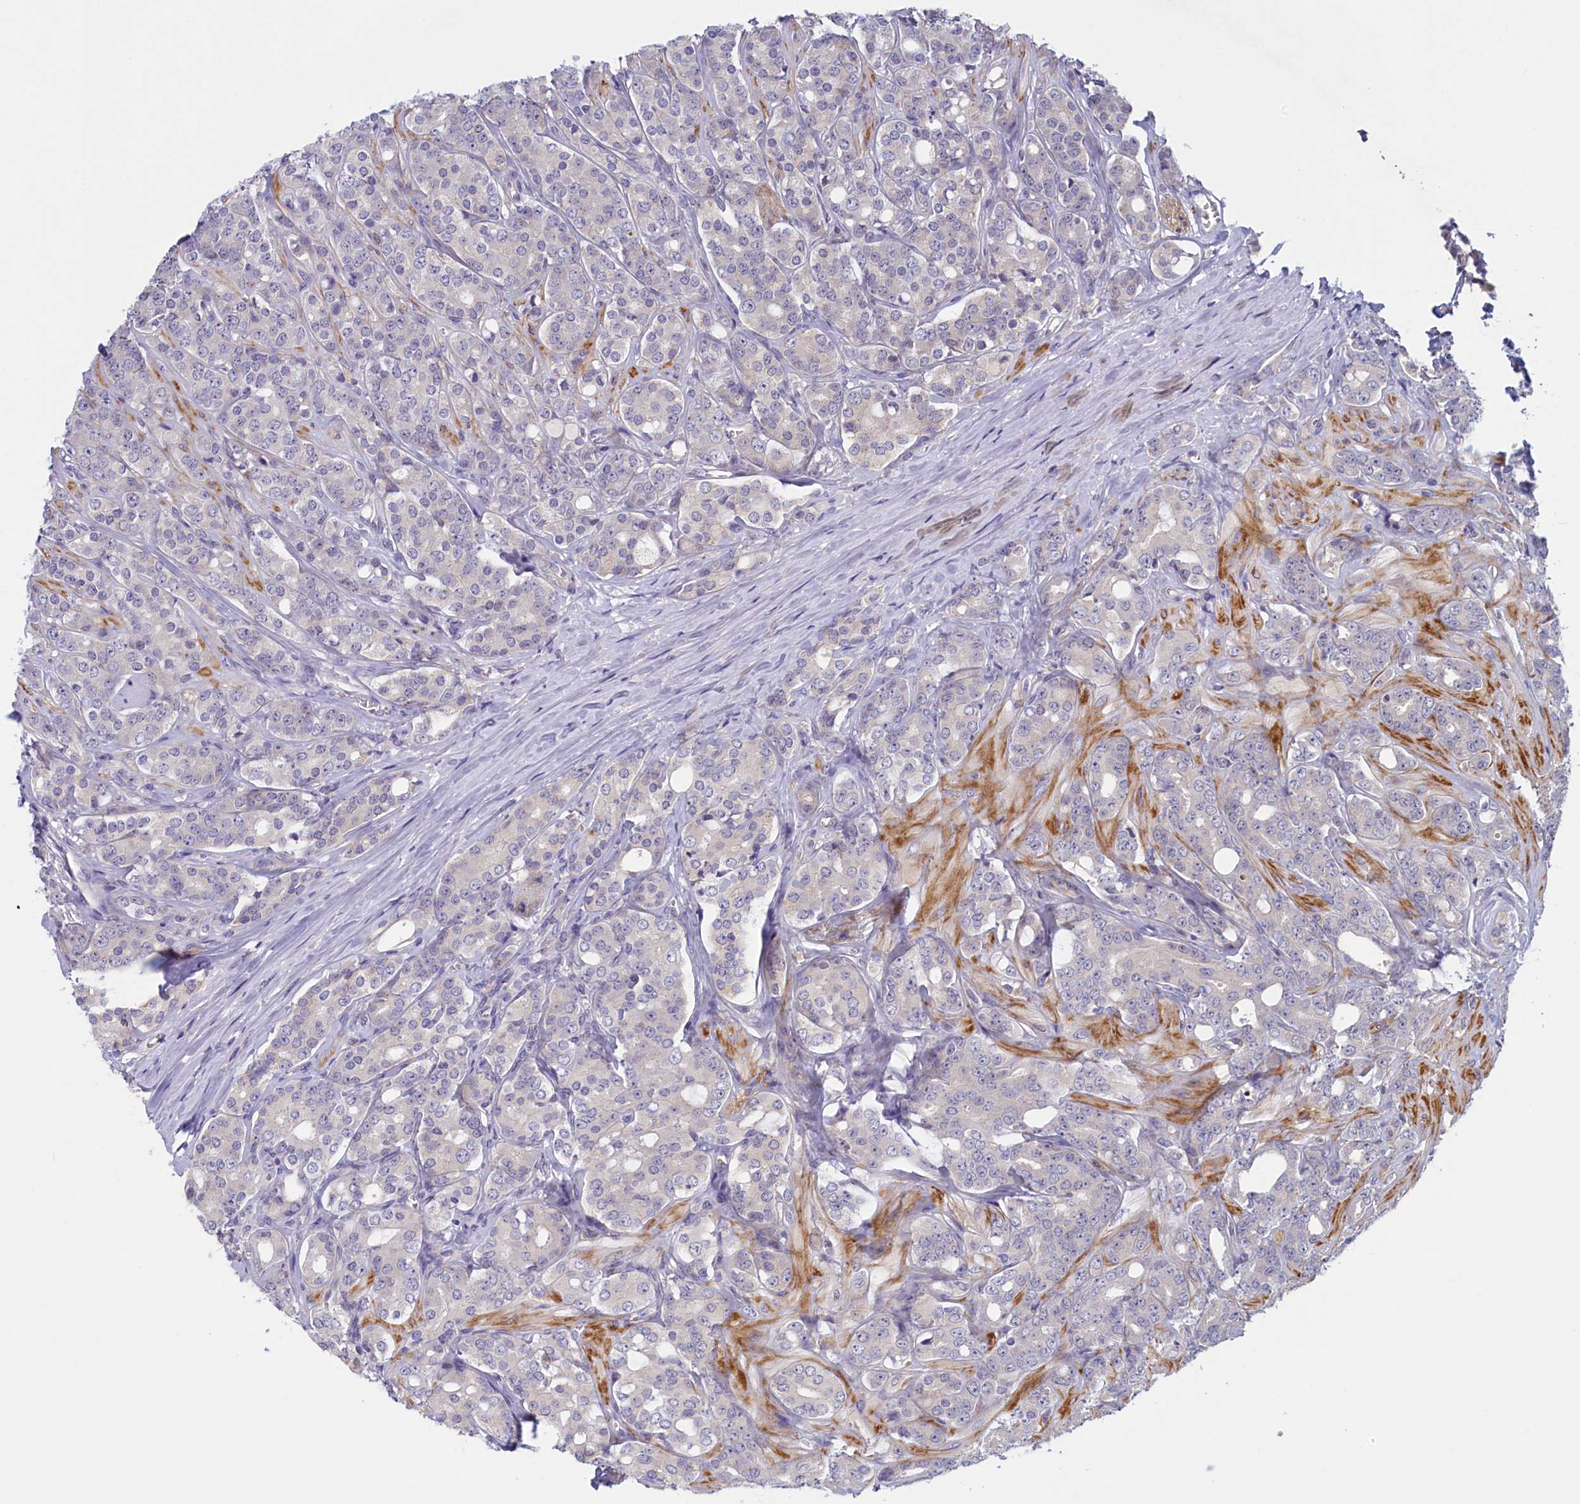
{"staining": {"intensity": "negative", "quantity": "none", "location": "none"}, "tissue": "prostate cancer", "cell_type": "Tumor cells", "image_type": "cancer", "snomed": [{"axis": "morphology", "description": "Adenocarcinoma, High grade"}, {"axis": "topography", "description": "Prostate"}], "caption": "Tumor cells are negative for brown protein staining in prostate cancer. (Stains: DAB IHC with hematoxylin counter stain, Microscopy: brightfield microscopy at high magnification).", "gene": "NUBP1", "patient": {"sex": "male", "age": 62}}